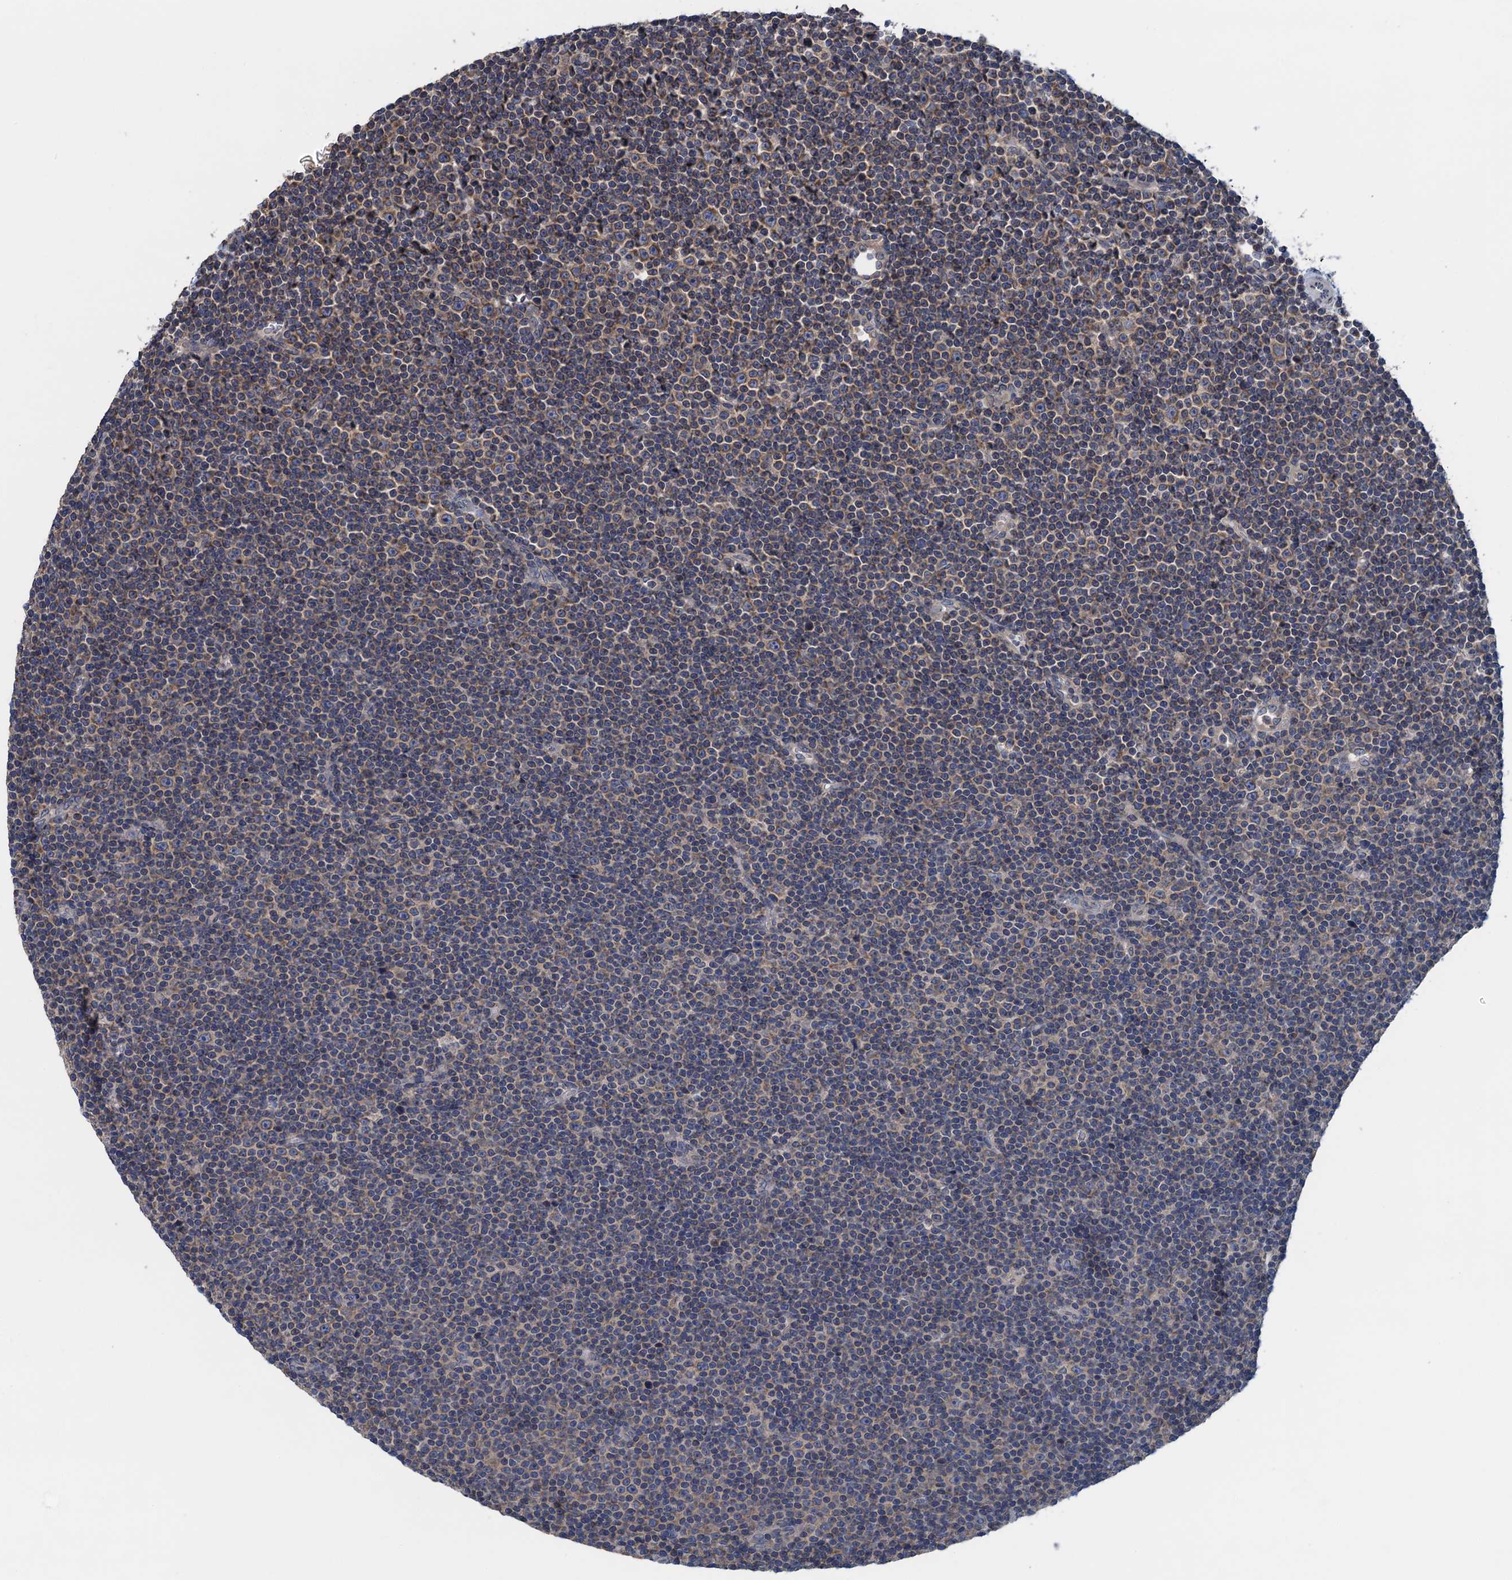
{"staining": {"intensity": "weak", "quantity": ">75%", "location": "cytoplasmic/membranous"}, "tissue": "lymphoma", "cell_type": "Tumor cells", "image_type": "cancer", "snomed": [{"axis": "morphology", "description": "Malignant lymphoma, non-Hodgkin's type, Low grade"}, {"axis": "topography", "description": "Lymph node"}], "caption": "An immunohistochemistry histopathology image of tumor tissue is shown. Protein staining in brown shows weak cytoplasmic/membranous positivity in low-grade malignant lymphoma, non-Hodgkin's type within tumor cells.", "gene": "CTU2", "patient": {"sex": "female", "age": 67}}